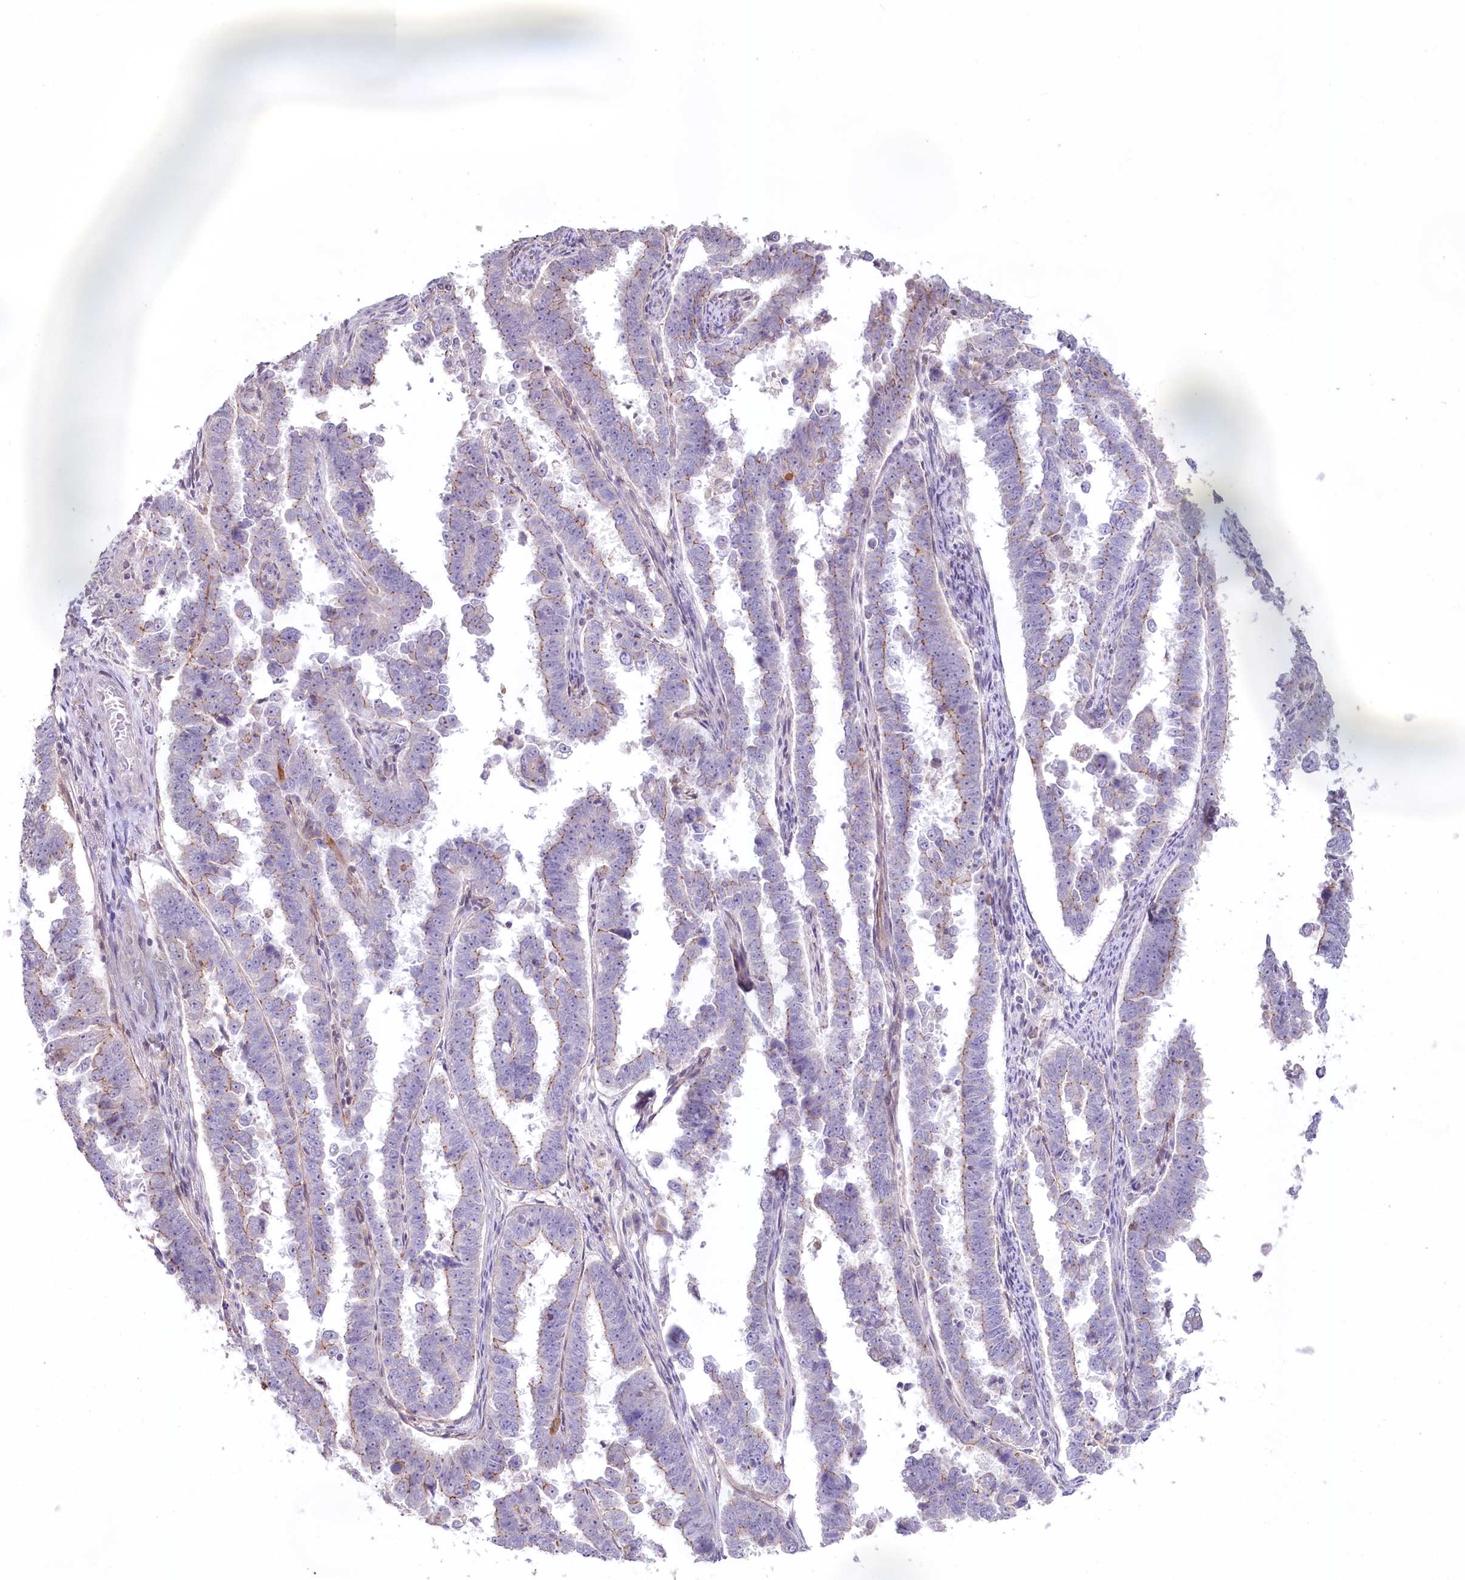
{"staining": {"intensity": "weak", "quantity": "<25%", "location": "cytoplasmic/membranous"}, "tissue": "endometrial cancer", "cell_type": "Tumor cells", "image_type": "cancer", "snomed": [{"axis": "morphology", "description": "Adenocarcinoma, NOS"}, {"axis": "topography", "description": "Endometrium"}], "caption": "This is an immunohistochemistry (IHC) micrograph of human endometrial cancer (adenocarcinoma). There is no expression in tumor cells.", "gene": "SLC6A11", "patient": {"sex": "female", "age": 75}}